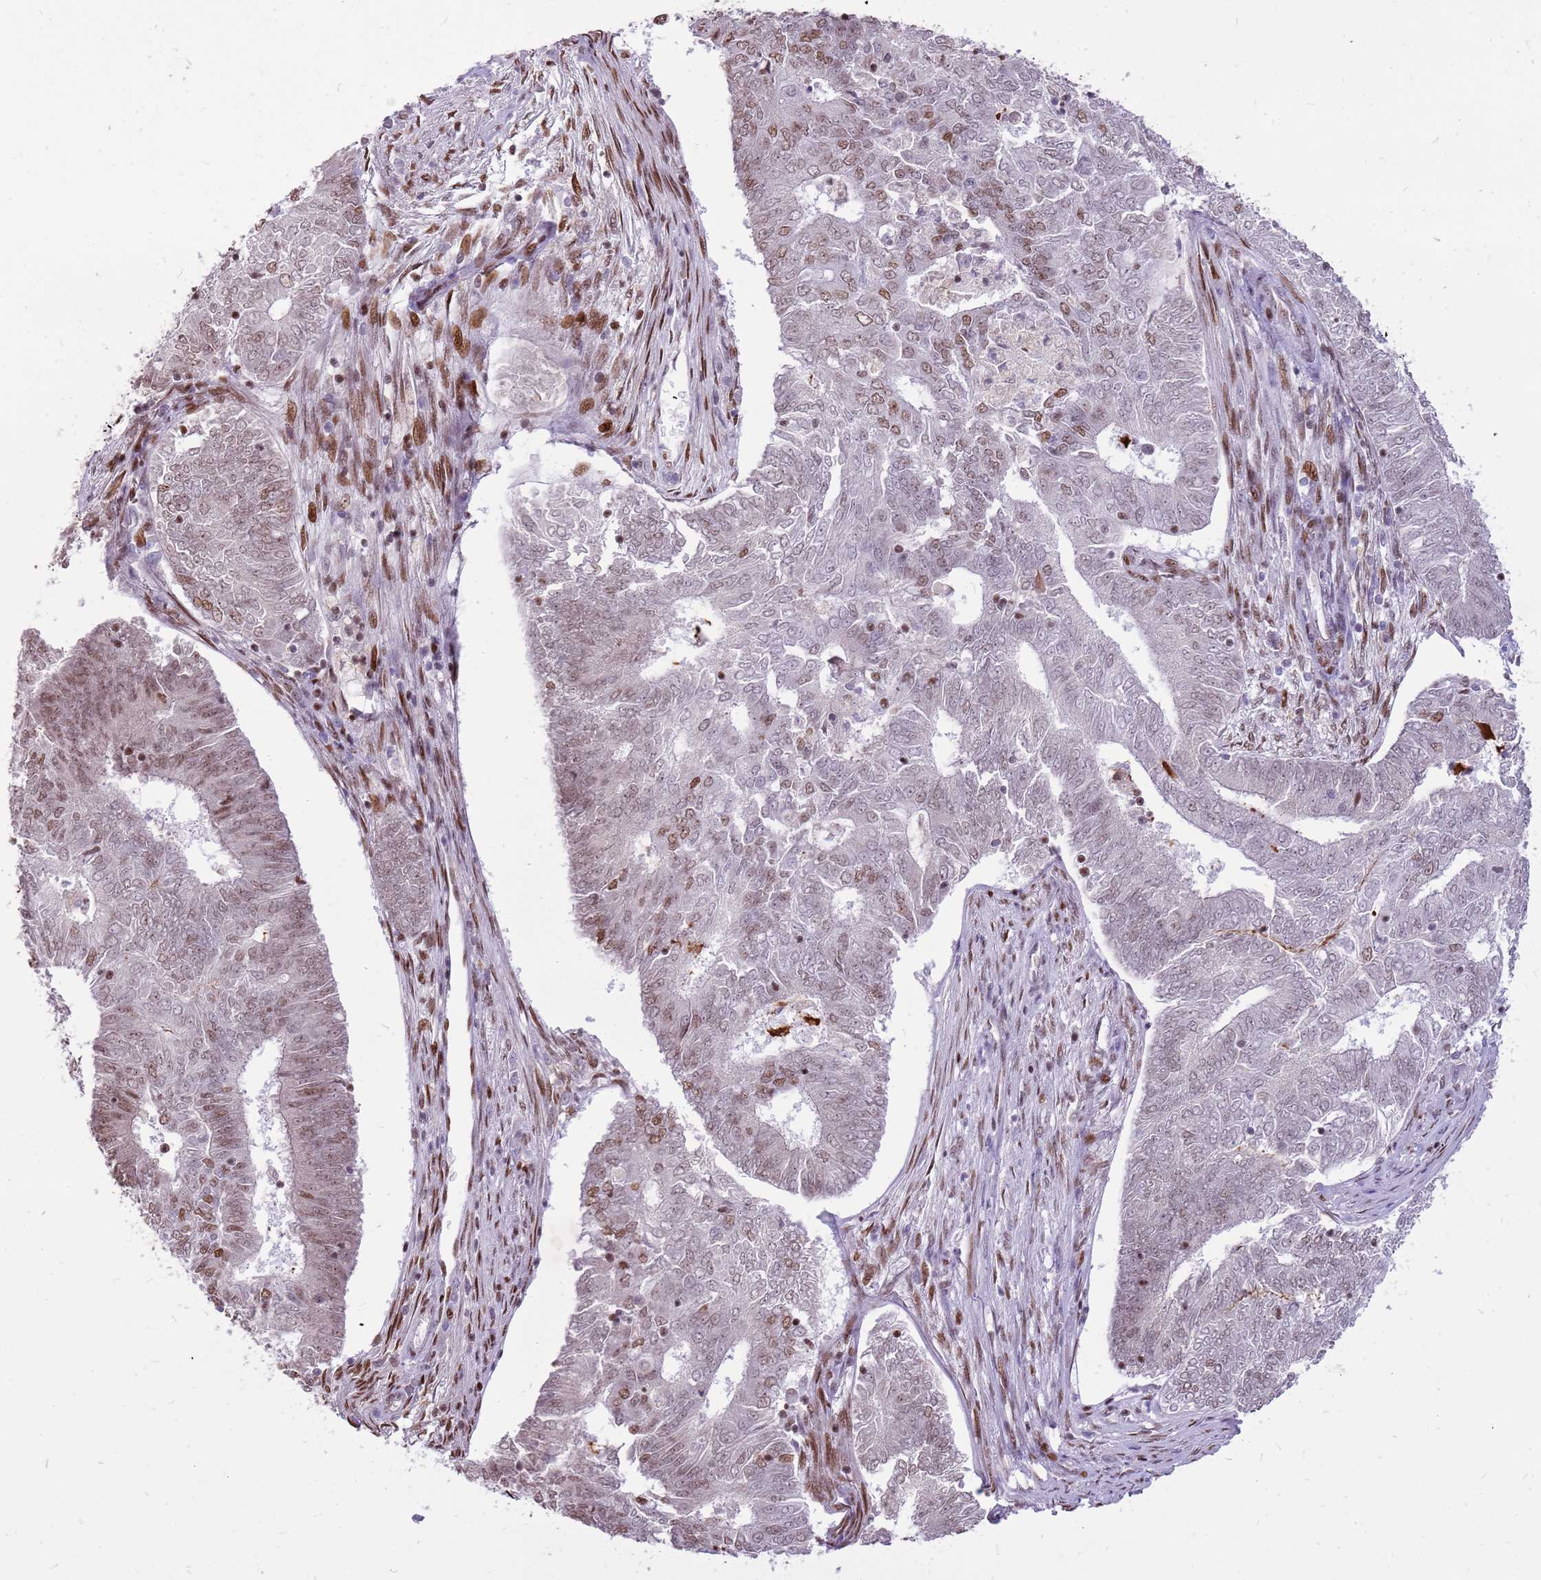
{"staining": {"intensity": "moderate", "quantity": "25%-75%", "location": "nuclear"}, "tissue": "endometrial cancer", "cell_type": "Tumor cells", "image_type": "cancer", "snomed": [{"axis": "morphology", "description": "Adenocarcinoma, NOS"}, {"axis": "topography", "description": "Endometrium"}], "caption": "Human endometrial adenocarcinoma stained with a brown dye displays moderate nuclear positive expression in about 25%-75% of tumor cells.", "gene": "WASHC4", "patient": {"sex": "female", "age": 62}}